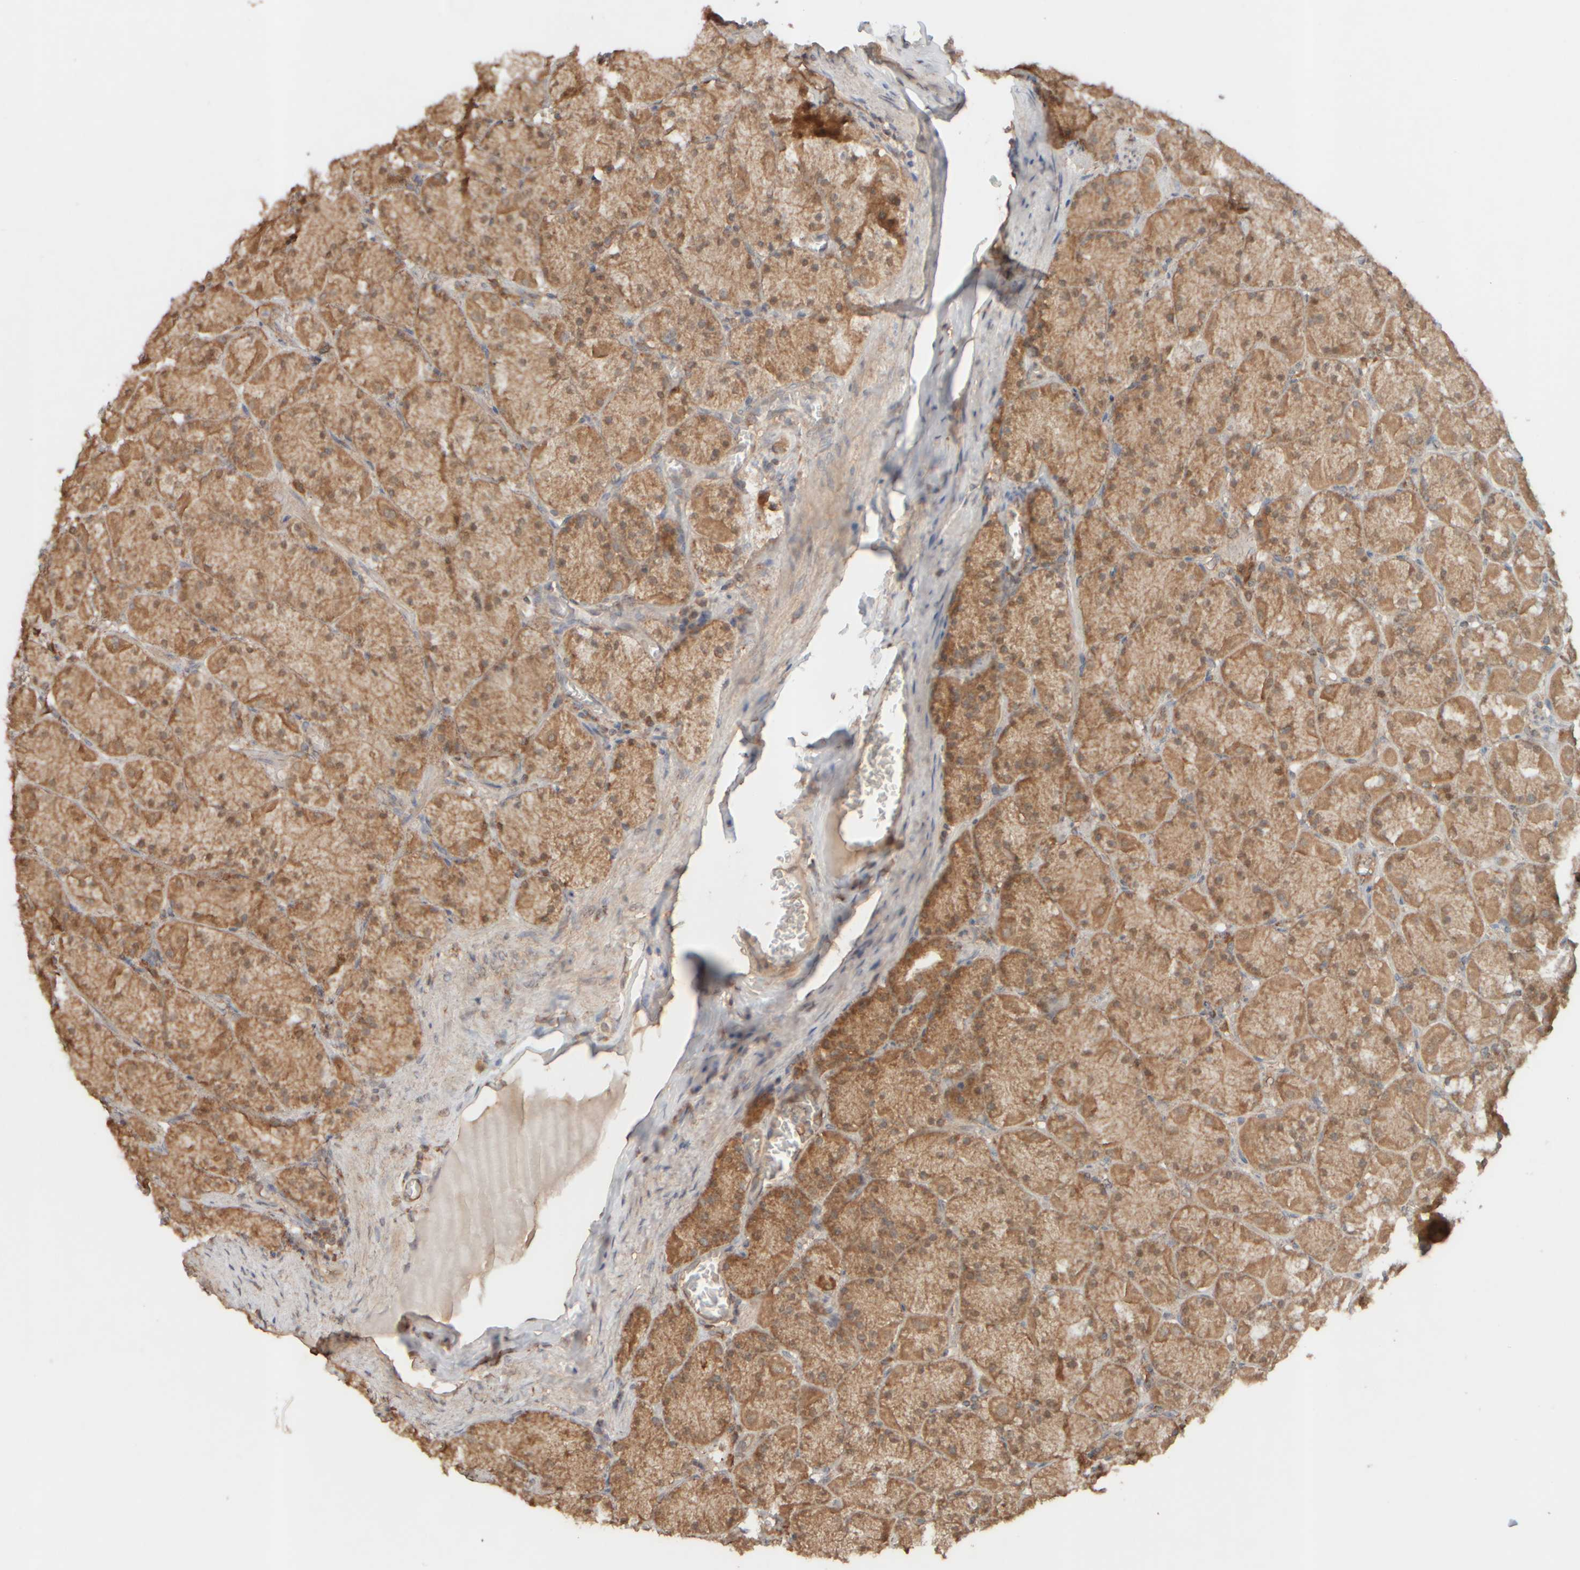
{"staining": {"intensity": "moderate", "quantity": ">75%", "location": "cytoplasmic/membranous"}, "tissue": "stomach", "cell_type": "Glandular cells", "image_type": "normal", "snomed": [{"axis": "morphology", "description": "Normal tissue, NOS"}, {"axis": "topography", "description": "Stomach, upper"}], "caption": "This is a micrograph of immunohistochemistry (IHC) staining of benign stomach, which shows moderate positivity in the cytoplasmic/membranous of glandular cells.", "gene": "EIF2B3", "patient": {"sex": "female", "age": 56}}